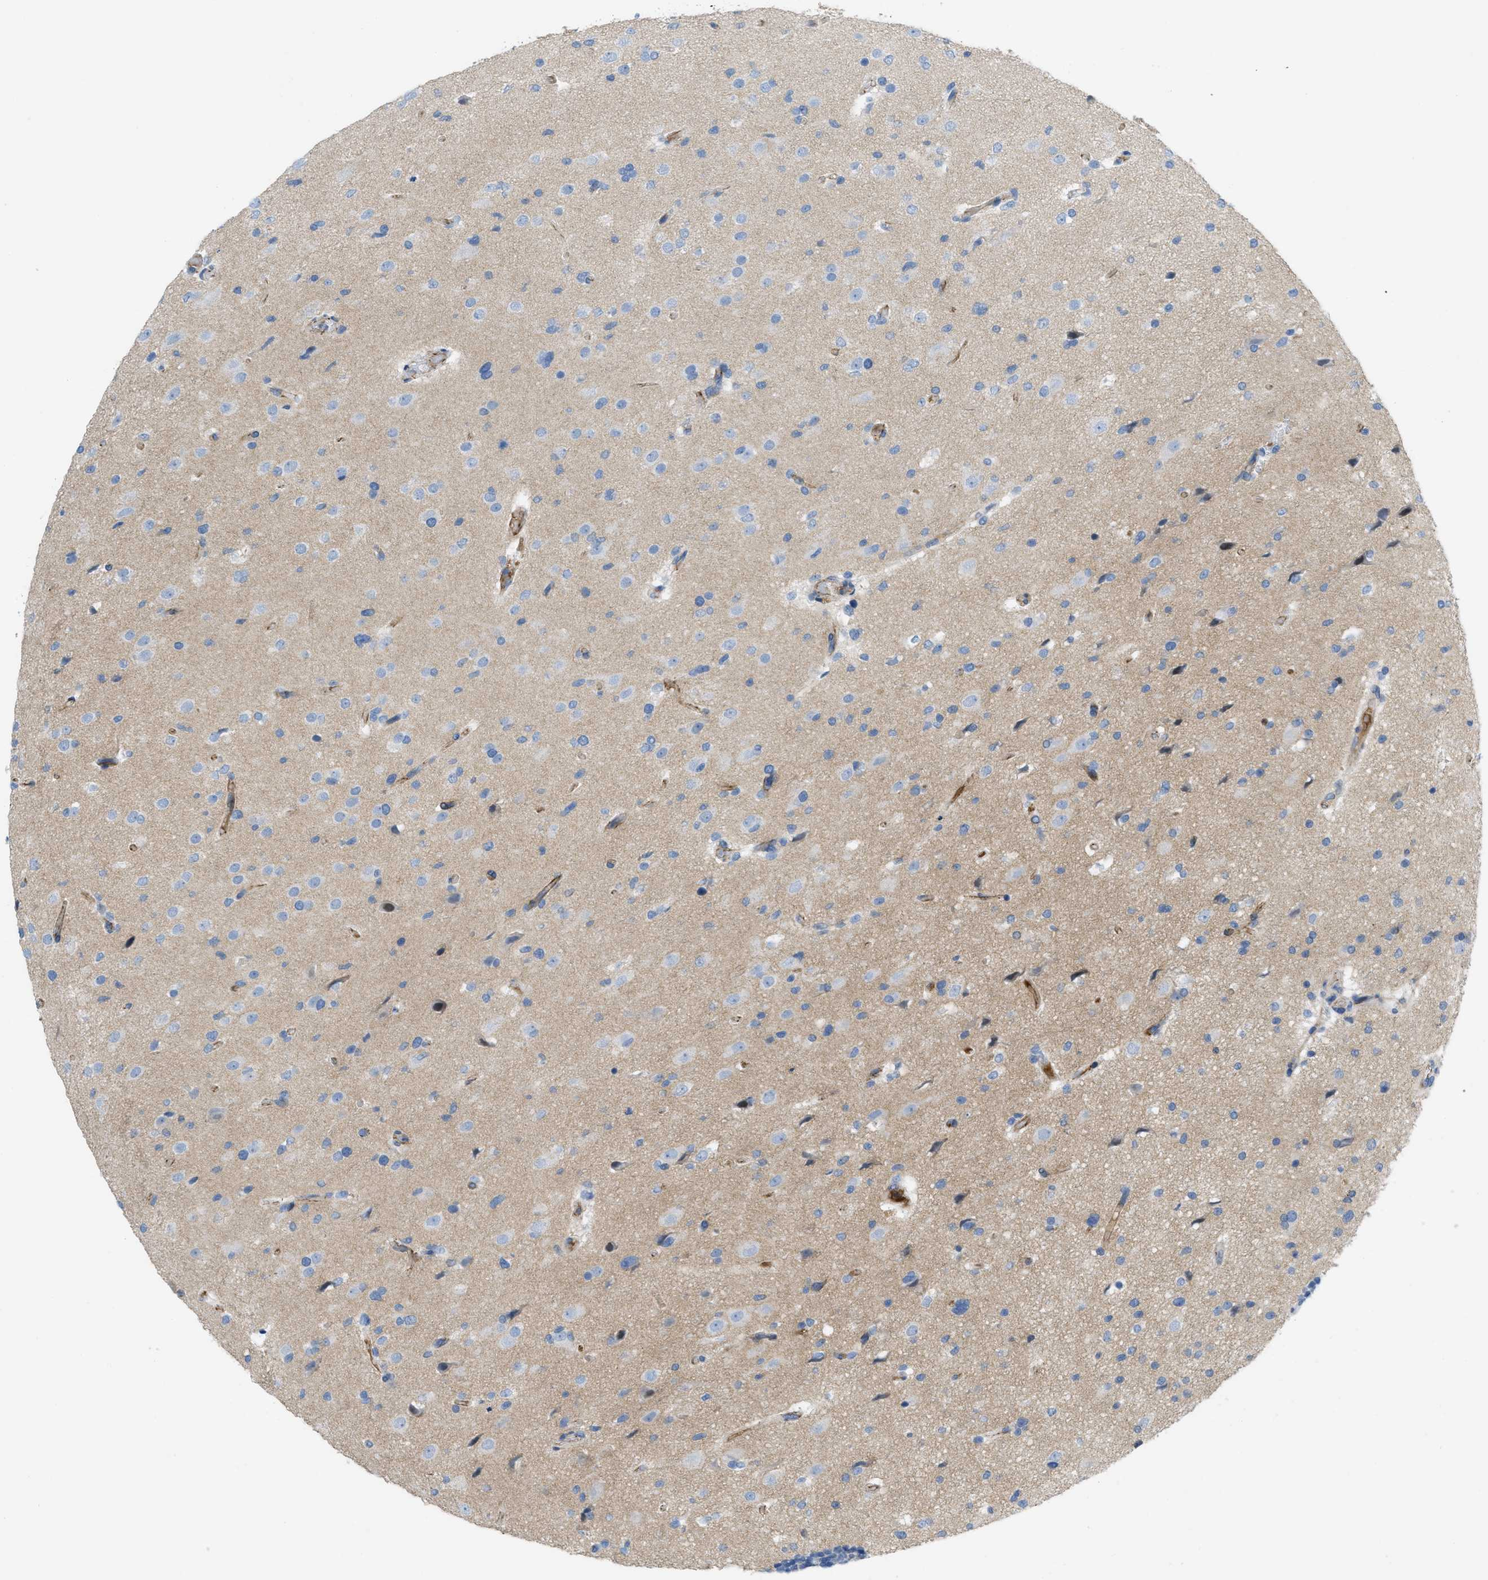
{"staining": {"intensity": "negative", "quantity": "none", "location": "none"}, "tissue": "glioma", "cell_type": "Tumor cells", "image_type": "cancer", "snomed": [{"axis": "morphology", "description": "Glioma, malignant, High grade"}, {"axis": "topography", "description": "Brain"}], "caption": "This is an IHC micrograph of malignant high-grade glioma. There is no expression in tumor cells.", "gene": "CRB3", "patient": {"sex": "male", "age": 33}}